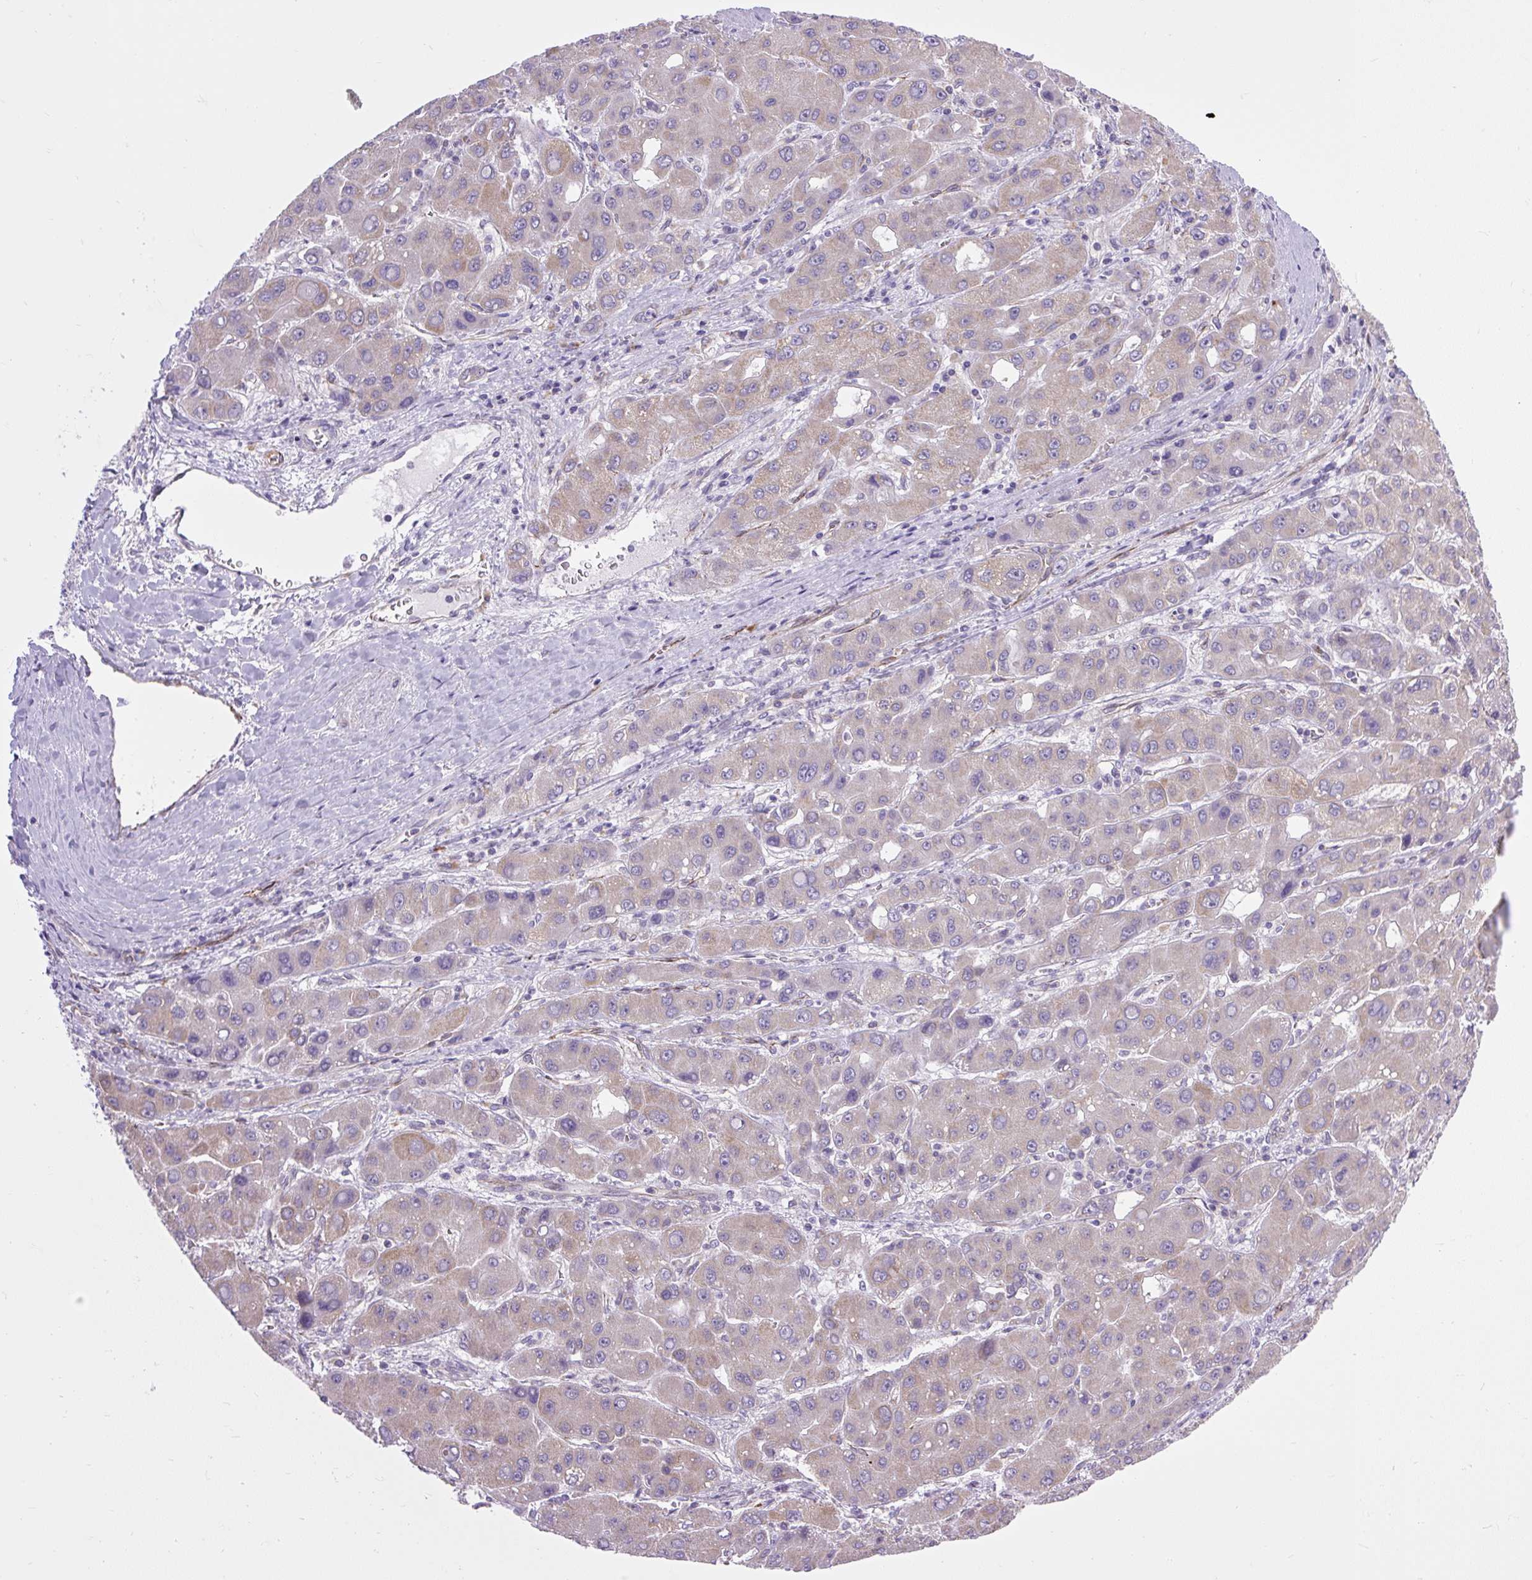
{"staining": {"intensity": "weak", "quantity": "<25%", "location": "cytoplasmic/membranous"}, "tissue": "liver cancer", "cell_type": "Tumor cells", "image_type": "cancer", "snomed": [{"axis": "morphology", "description": "Carcinoma, Hepatocellular, NOS"}, {"axis": "topography", "description": "Liver"}], "caption": "There is no significant expression in tumor cells of hepatocellular carcinoma (liver). (DAB (3,3'-diaminobenzidine) IHC with hematoxylin counter stain).", "gene": "RNASE10", "patient": {"sex": "male", "age": 55}}